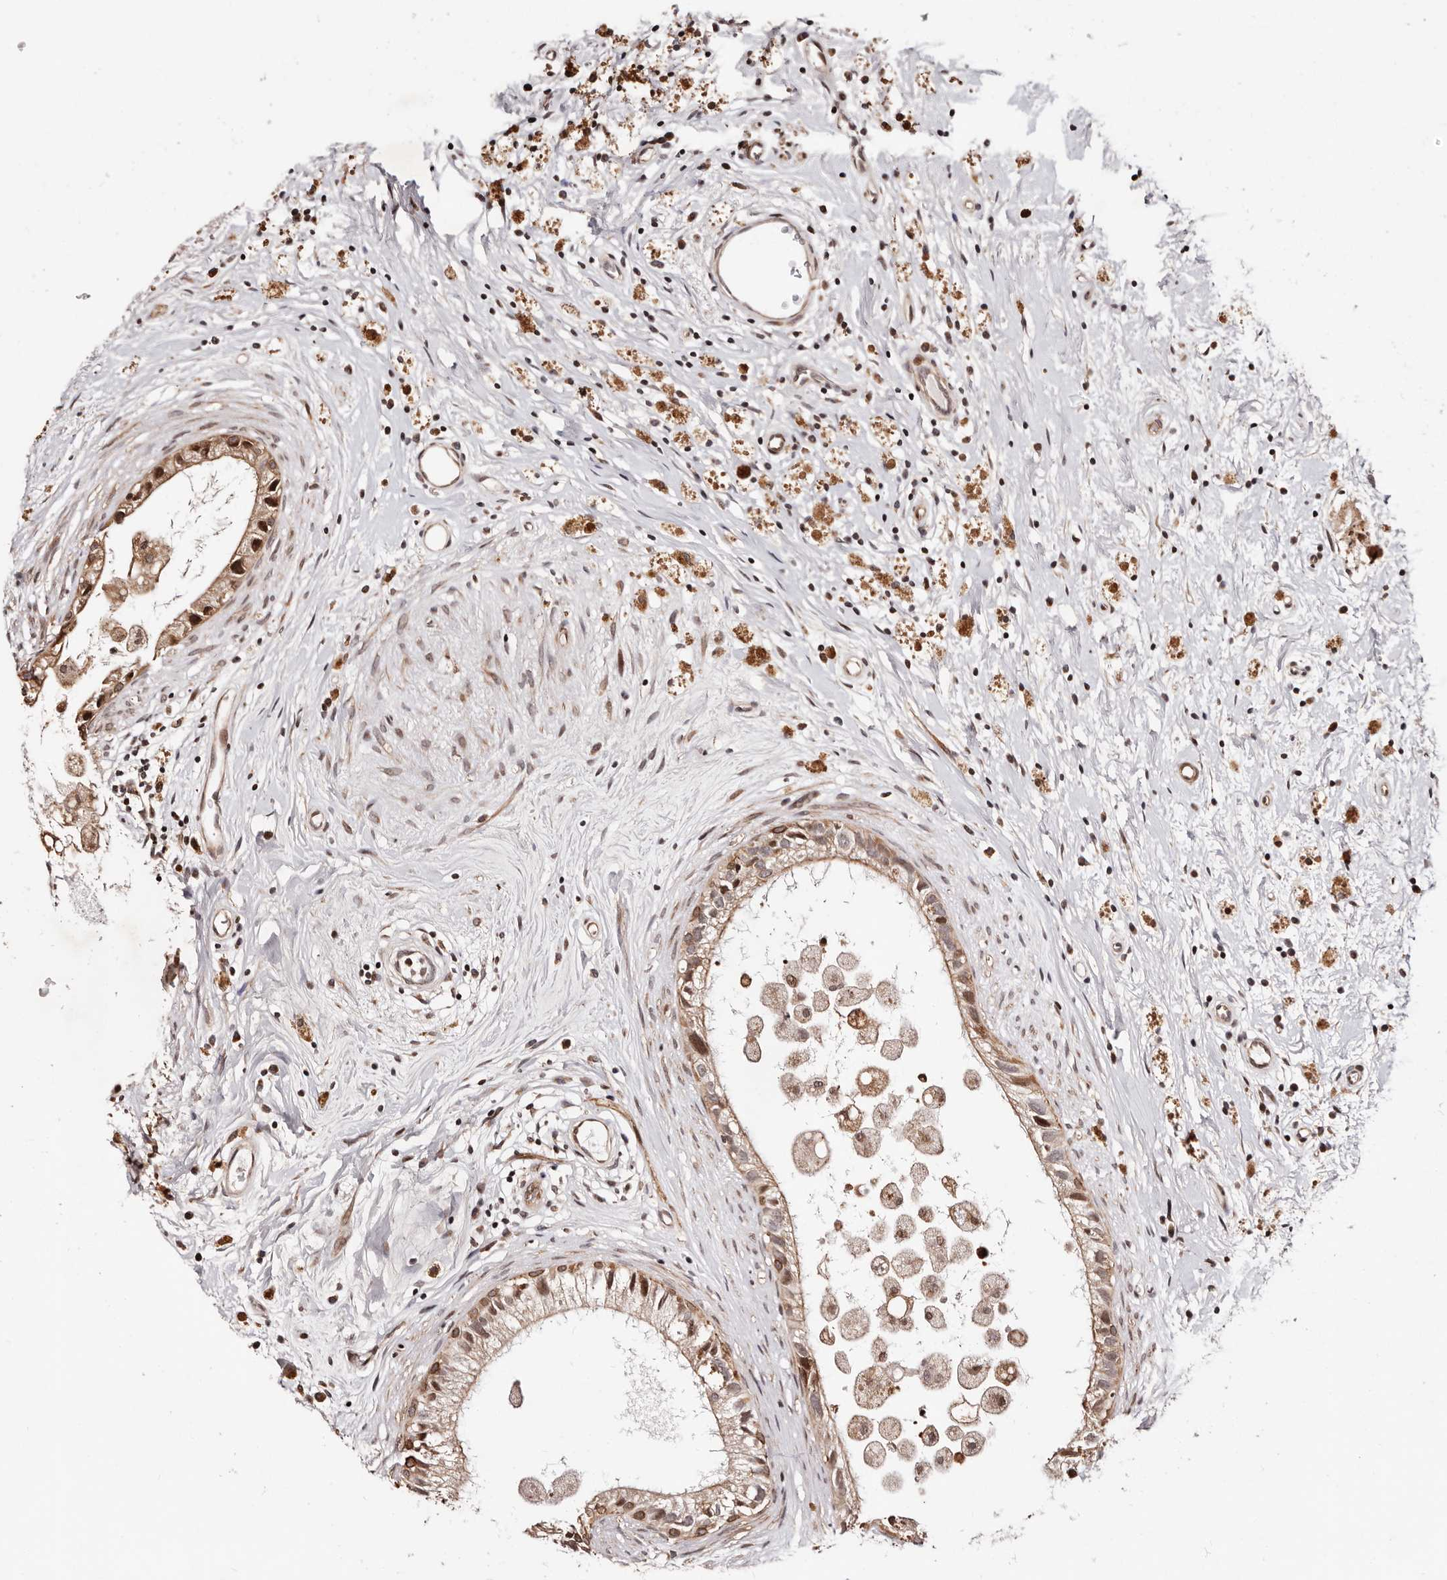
{"staining": {"intensity": "moderate", "quantity": "25%-75%", "location": "cytoplasmic/membranous,nuclear"}, "tissue": "epididymis", "cell_type": "Glandular cells", "image_type": "normal", "snomed": [{"axis": "morphology", "description": "Normal tissue, NOS"}, {"axis": "topography", "description": "Epididymis"}], "caption": "This is an image of immunohistochemistry (IHC) staining of benign epididymis, which shows moderate positivity in the cytoplasmic/membranous,nuclear of glandular cells.", "gene": "HIVEP3", "patient": {"sex": "male", "age": 80}}